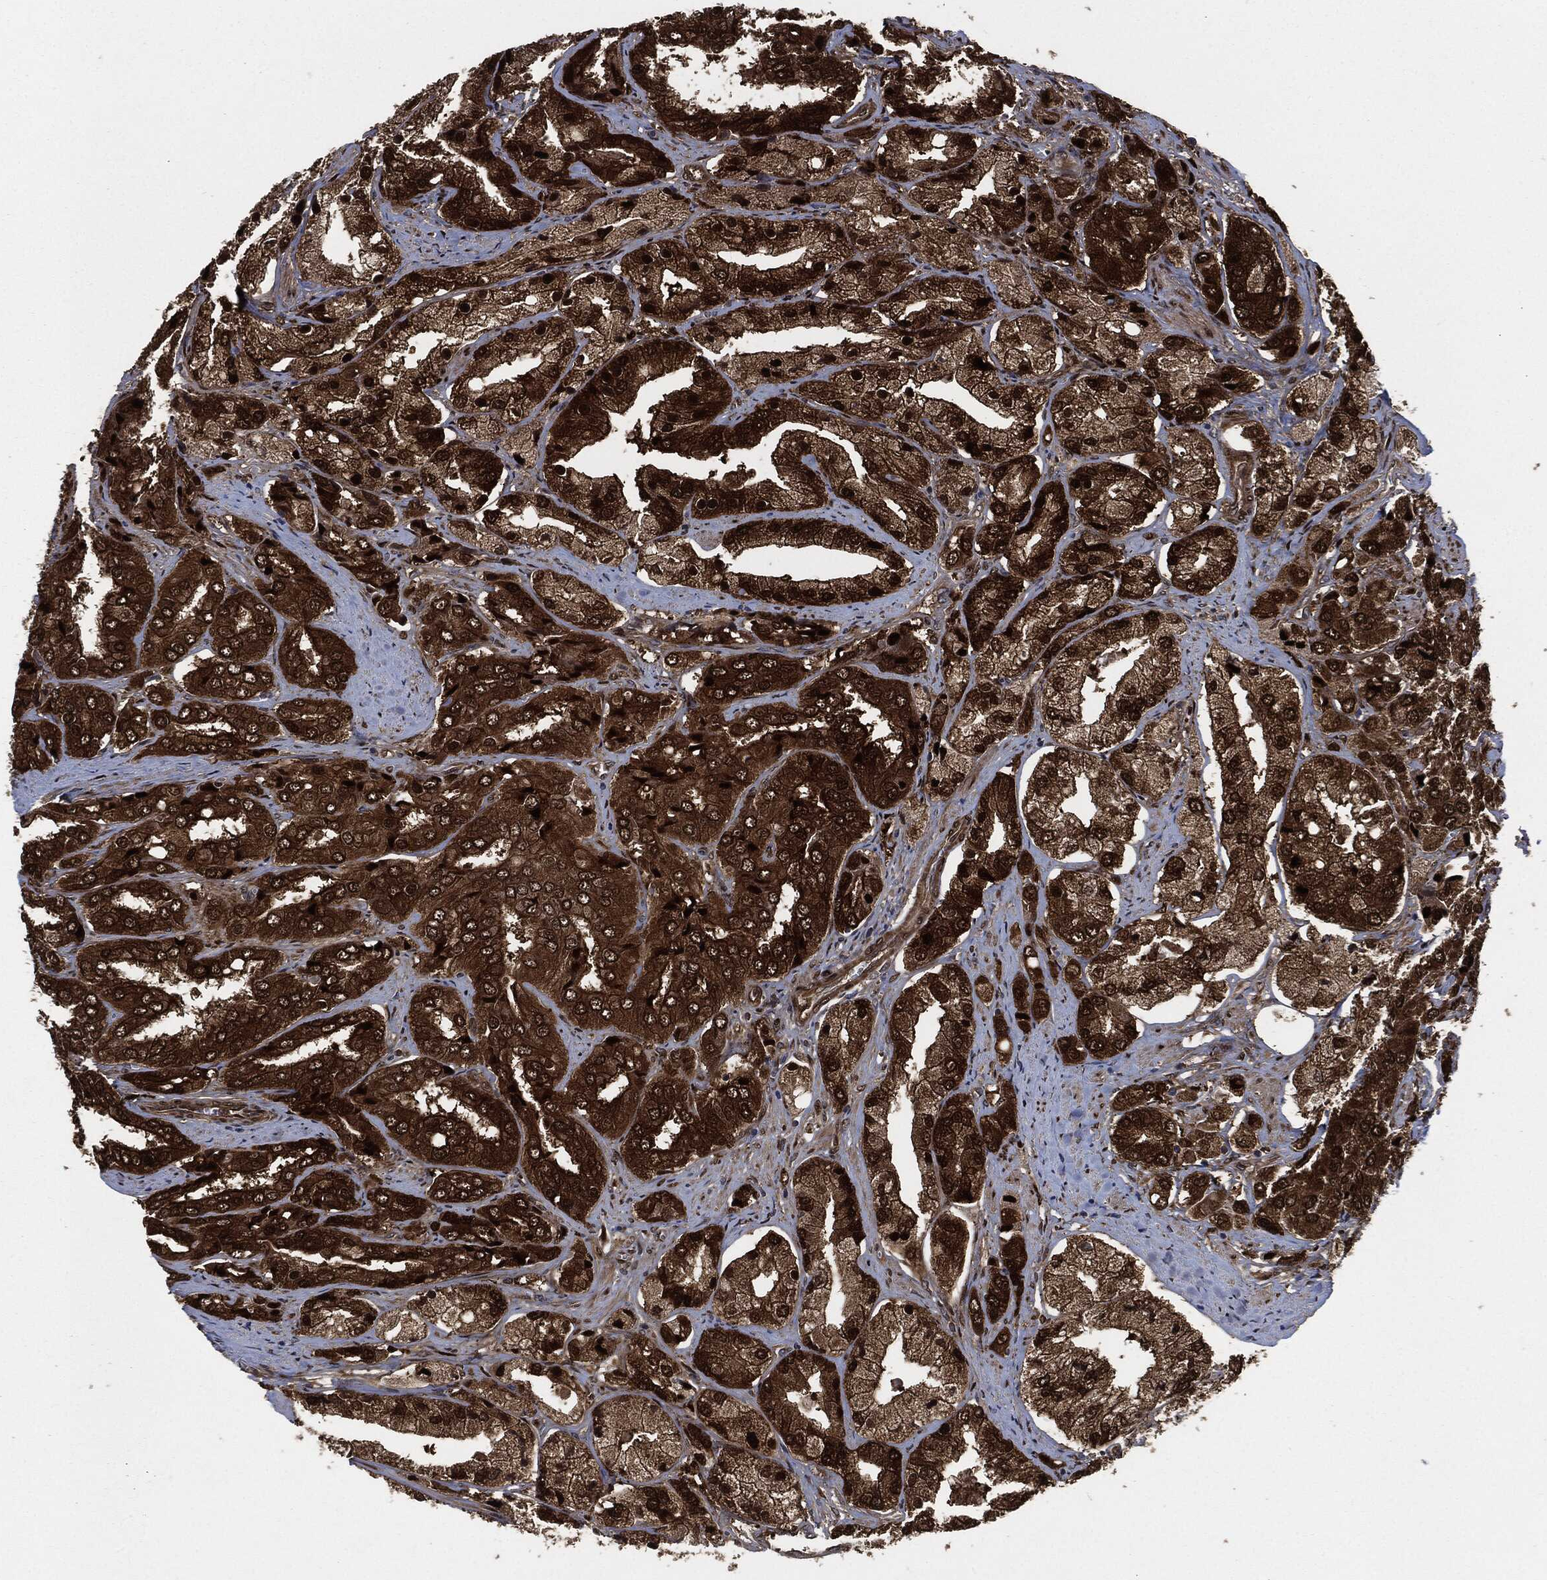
{"staining": {"intensity": "strong", "quantity": "25%-75%", "location": "cytoplasmic/membranous,nuclear"}, "tissue": "prostate cancer", "cell_type": "Tumor cells", "image_type": "cancer", "snomed": [{"axis": "morphology", "description": "Adenocarcinoma, Low grade"}, {"axis": "topography", "description": "Prostate"}], "caption": "Human prostate cancer (low-grade adenocarcinoma) stained for a protein (brown) demonstrates strong cytoplasmic/membranous and nuclear positive staining in about 25%-75% of tumor cells.", "gene": "DCTN1", "patient": {"sex": "male", "age": 69}}